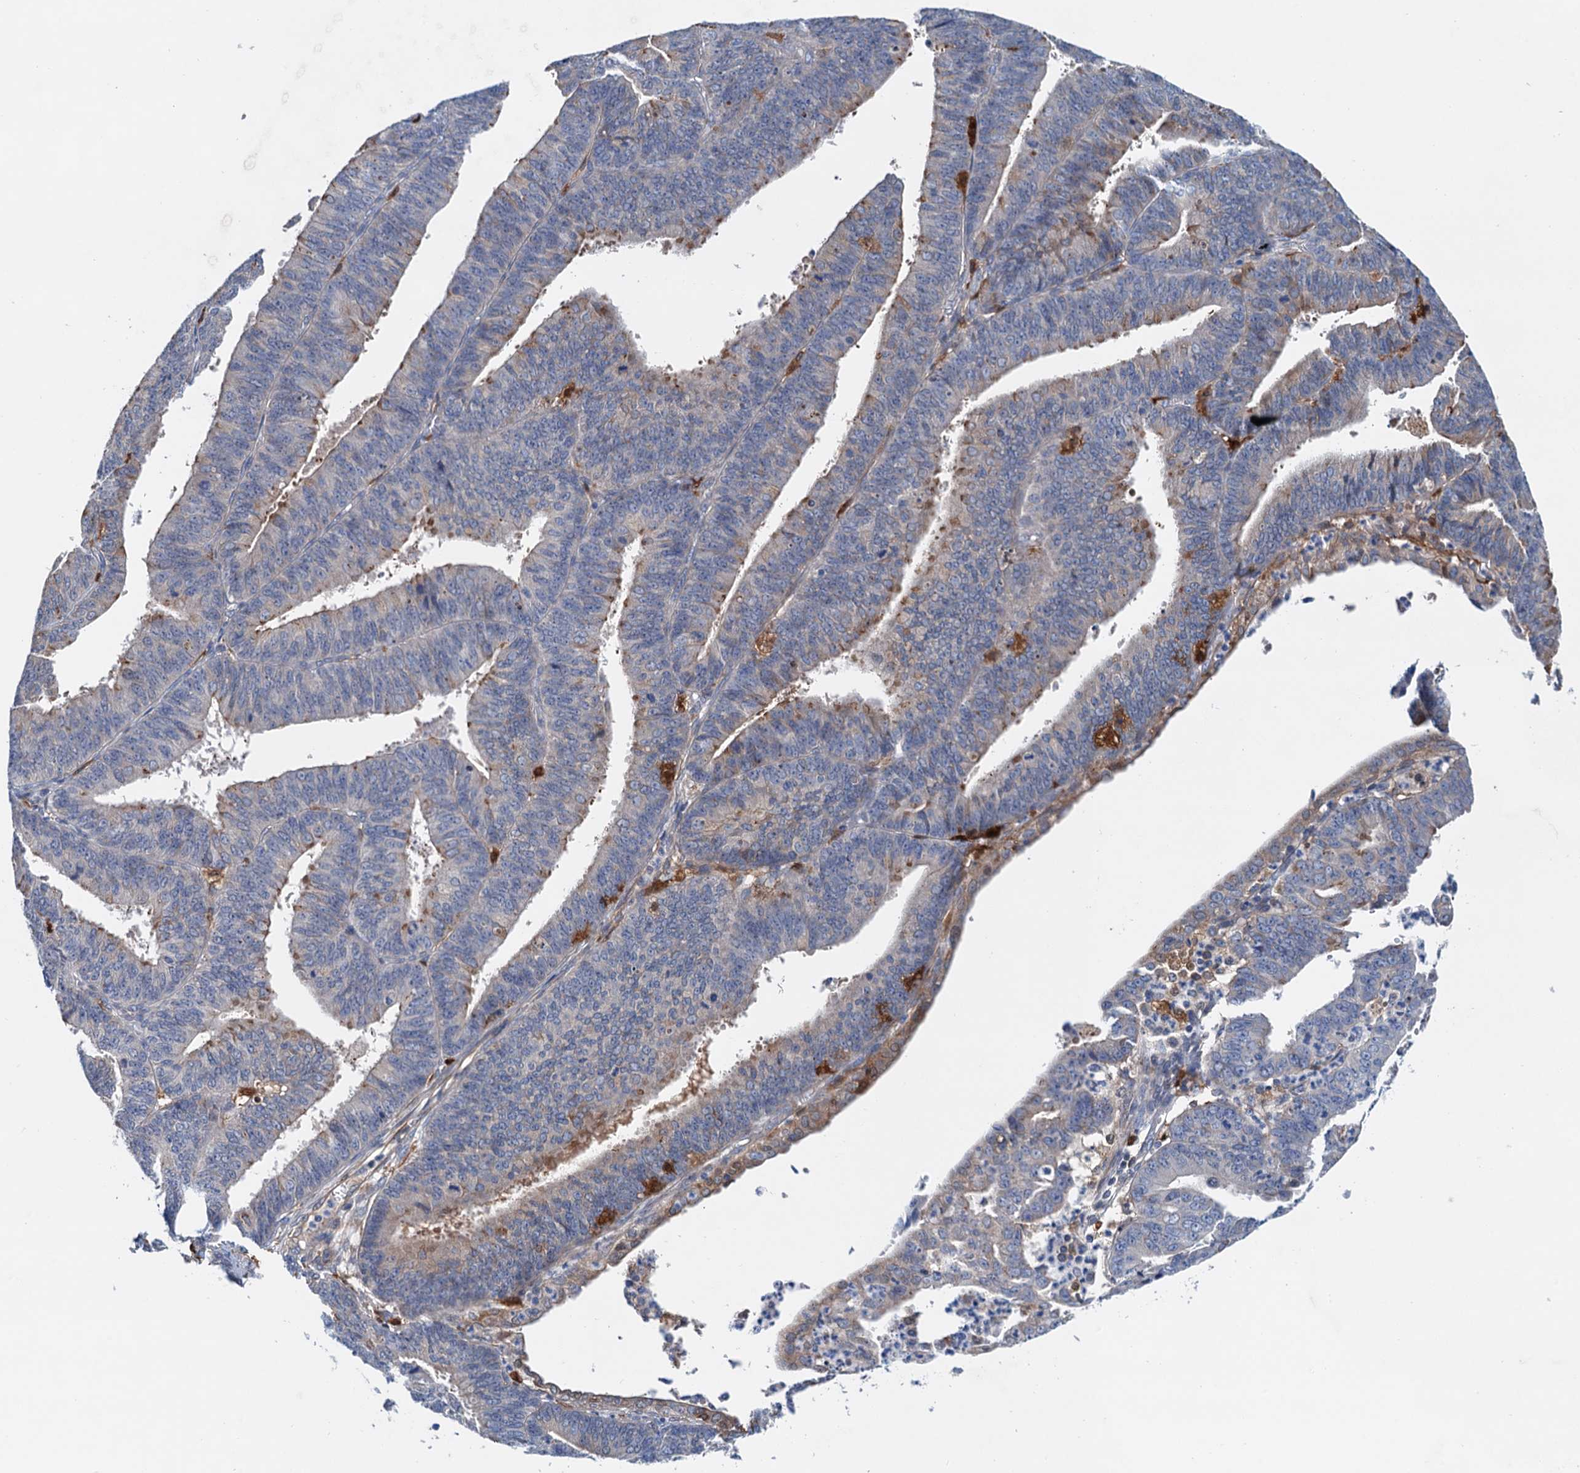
{"staining": {"intensity": "negative", "quantity": "none", "location": "none"}, "tissue": "endometrial cancer", "cell_type": "Tumor cells", "image_type": "cancer", "snomed": [{"axis": "morphology", "description": "Adenocarcinoma, NOS"}, {"axis": "topography", "description": "Endometrium"}], "caption": "Immunohistochemical staining of human adenocarcinoma (endometrial) shows no significant expression in tumor cells. The staining is performed using DAB (3,3'-diaminobenzidine) brown chromogen with nuclei counter-stained in using hematoxylin.", "gene": "CSTPP1", "patient": {"sex": "female", "age": 73}}